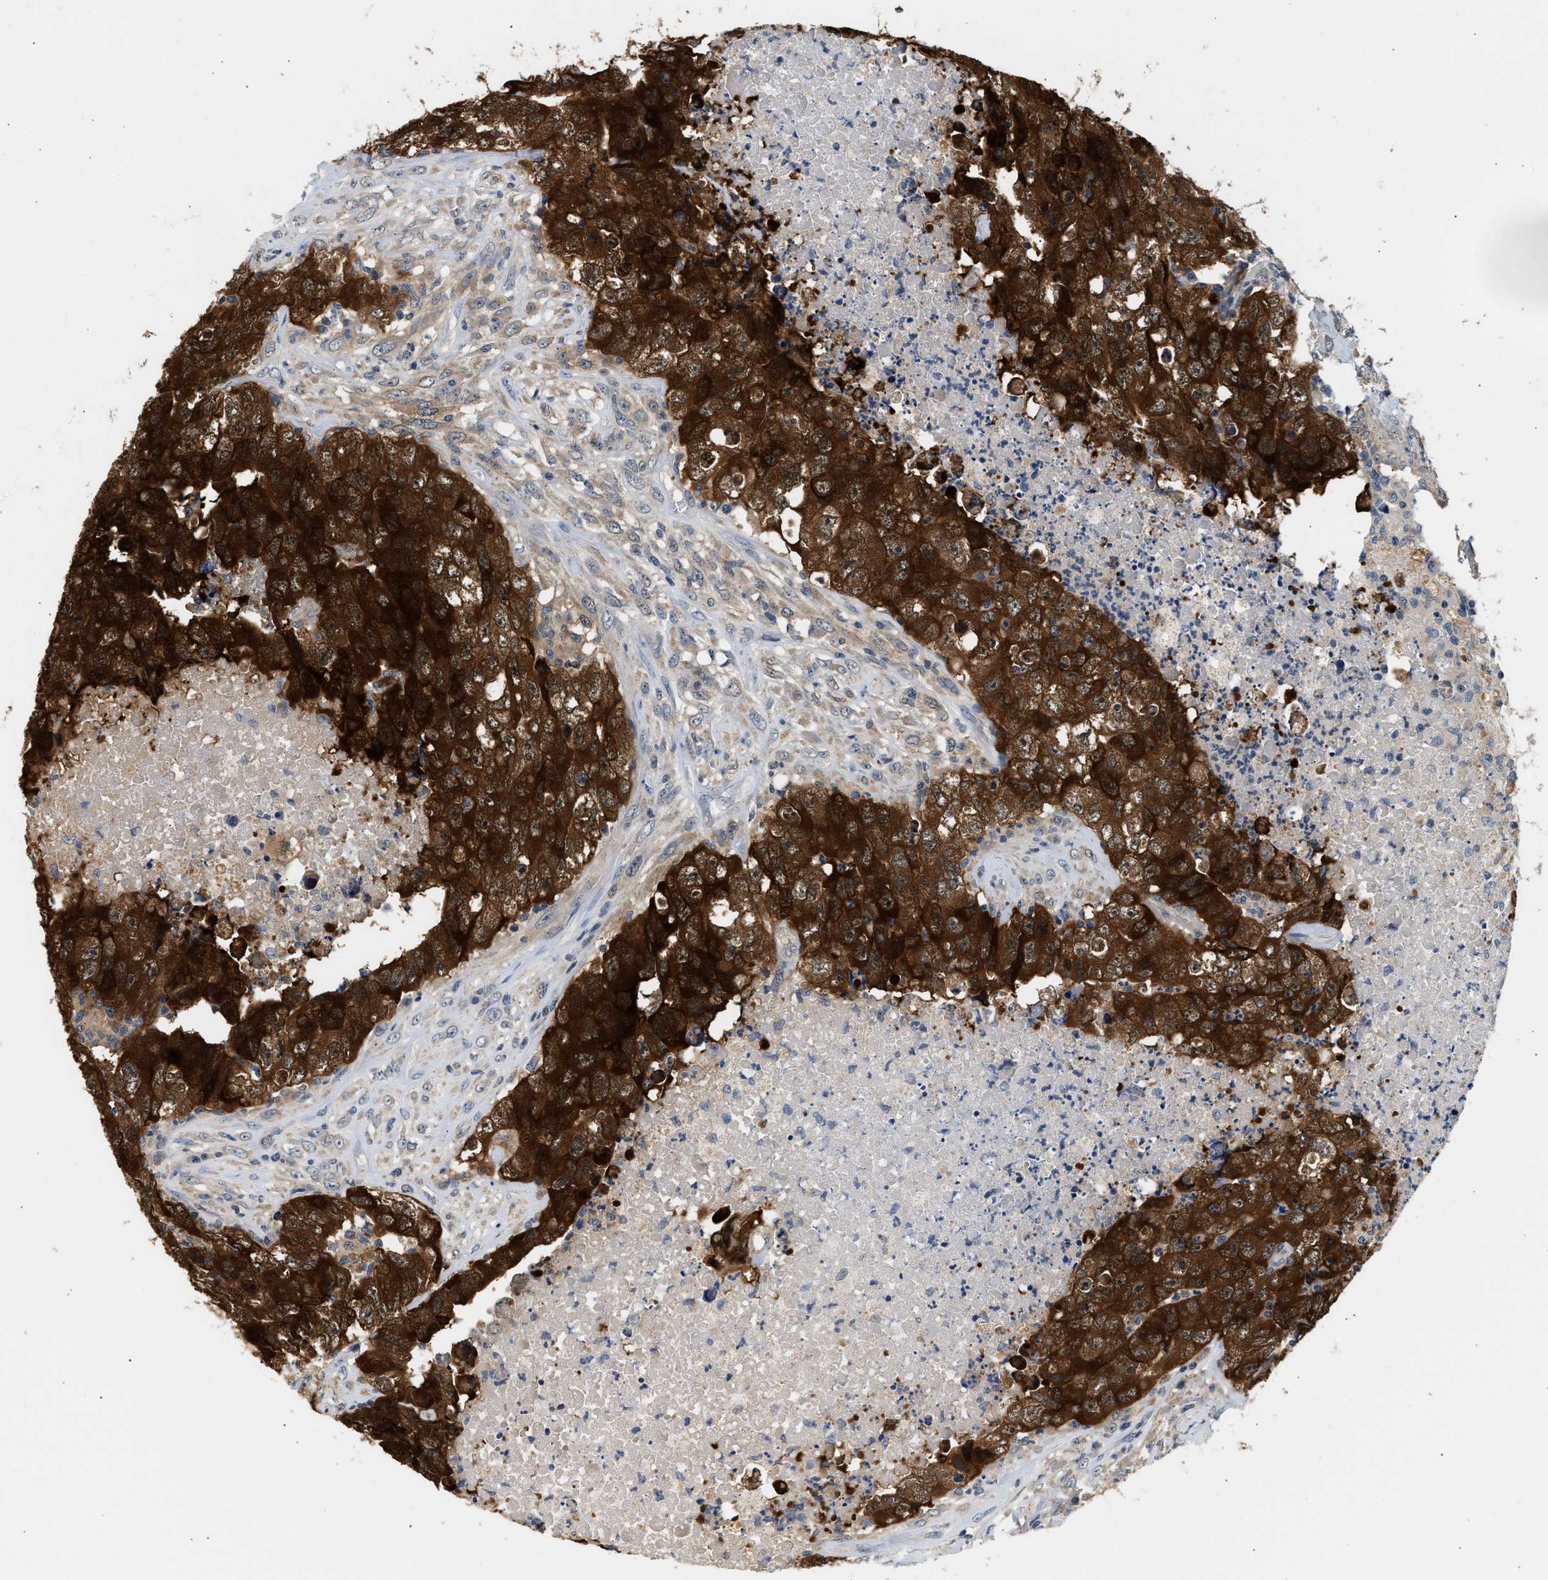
{"staining": {"intensity": "strong", "quantity": ">75%", "location": "cytoplasmic/membranous,nuclear"}, "tissue": "testis cancer", "cell_type": "Tumor cells", "image_type": "cancer", "snomed": [{"axis": "morphology", "description": "Carcinoma, Embryonal, NOS"}, {"axis": "topography", "description": "Testis"}], "caption": "A histopathology image showing strong cytoplasmic/membranous and nuclear expression in approximately >75% of tumor cells in testis cancer (embryonal carcinoma), as visualized by brown immunohistochemical staining.", "gene": "PPM1L", "patient": {"sex": "male", "age": 32}}